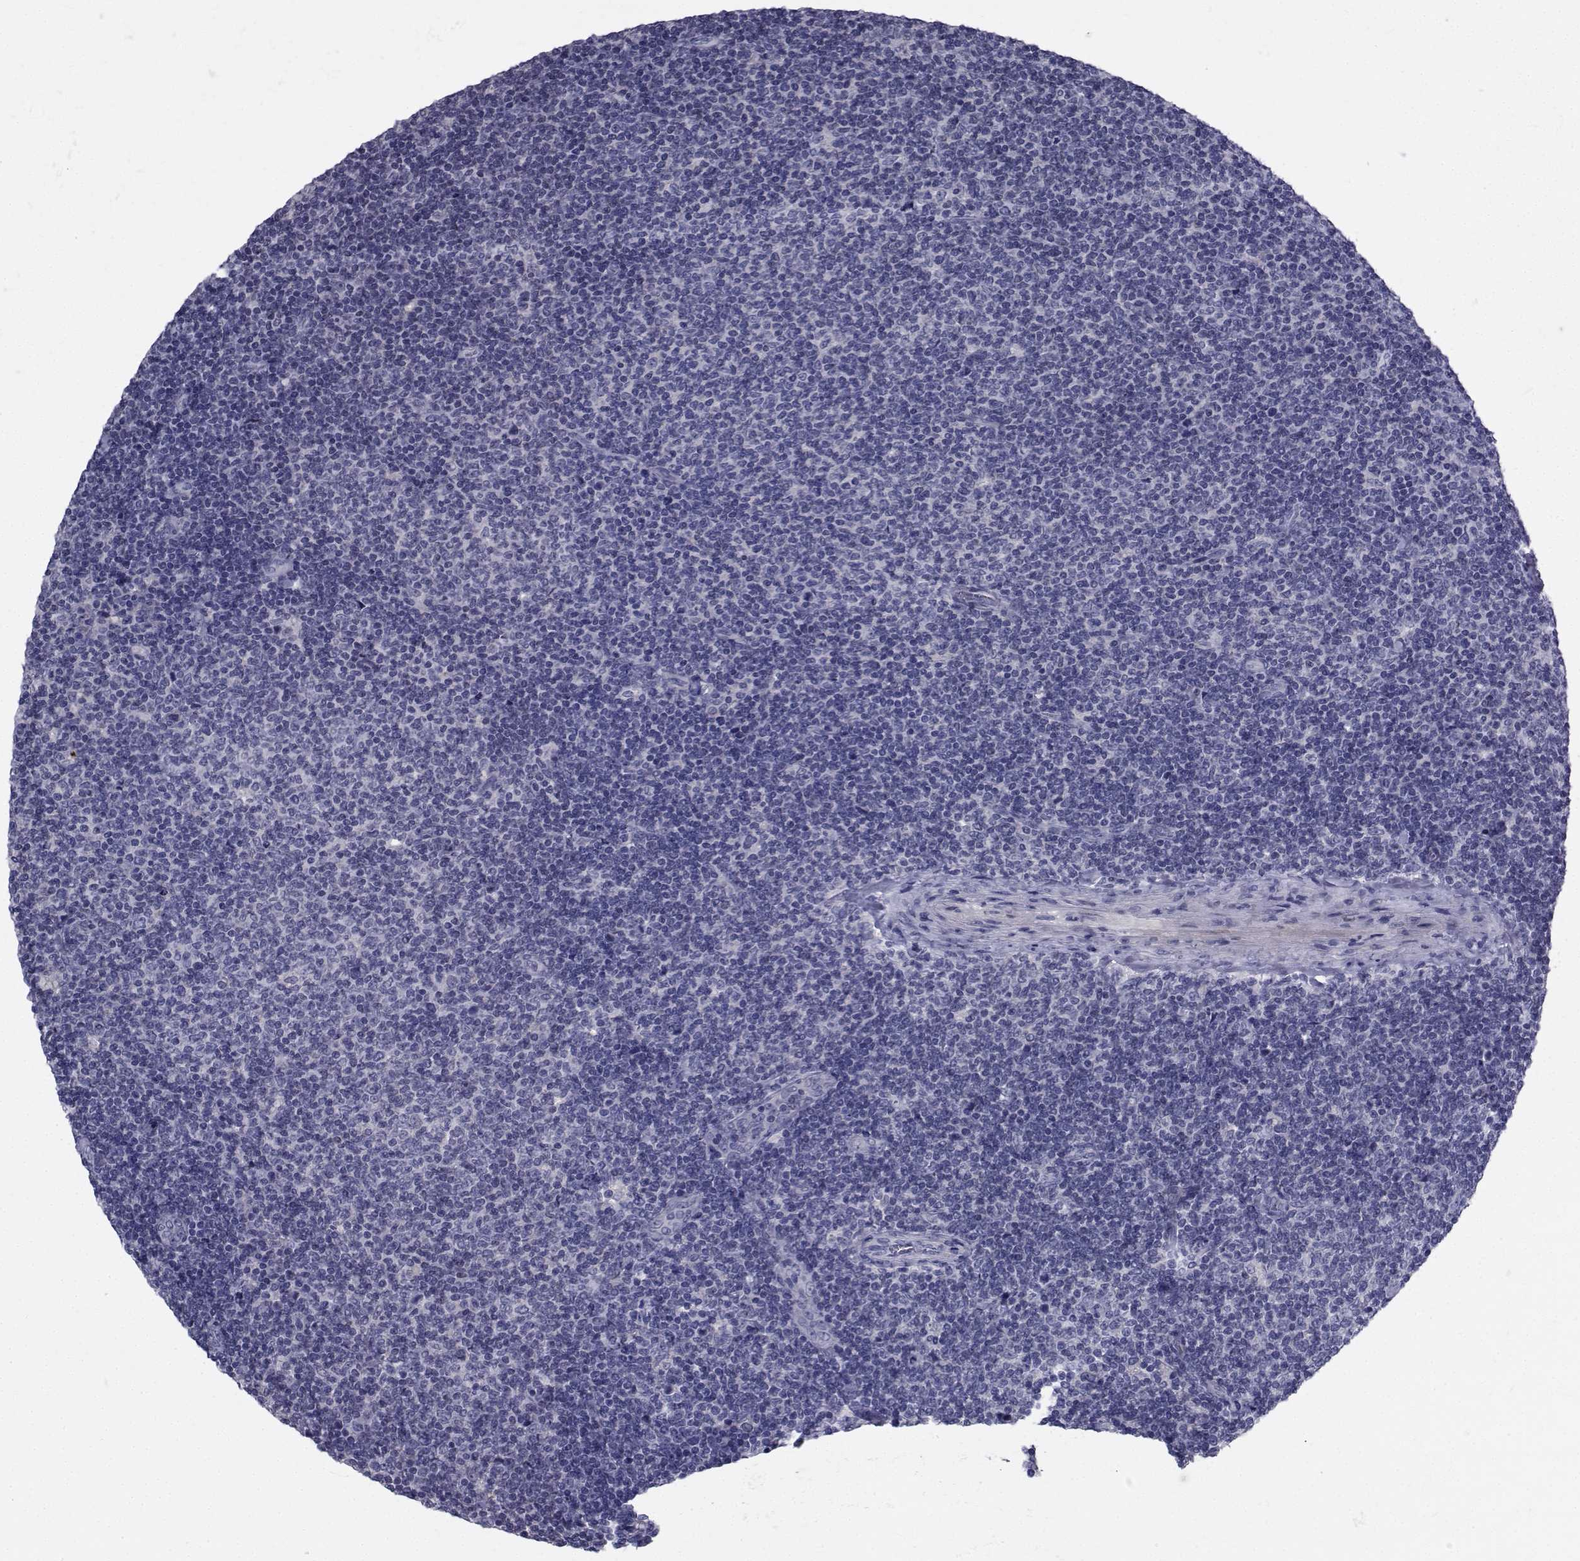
{"staining": {"intensity": "negative", "quantity": "none", "location": "none"}, "tissue": "lymphoma", "cell_type": "Tumor cells", "image_type": "cancer", "snomed": [{"axis": "morphology", "description": "Malignant lymphoma, non-Hodgkin's type, Low grade"}, {"axis": "topography", "description": "Lymph node"}], "caption": "IHC photomicrograph of neoplastic tissue: lymphoma stained with DAB shows no significant protein positivity in tumor cells. Nuclei are stained in blue.", "gene": "CHRNA1", "patient": {"sex": "male", "age": 52}}